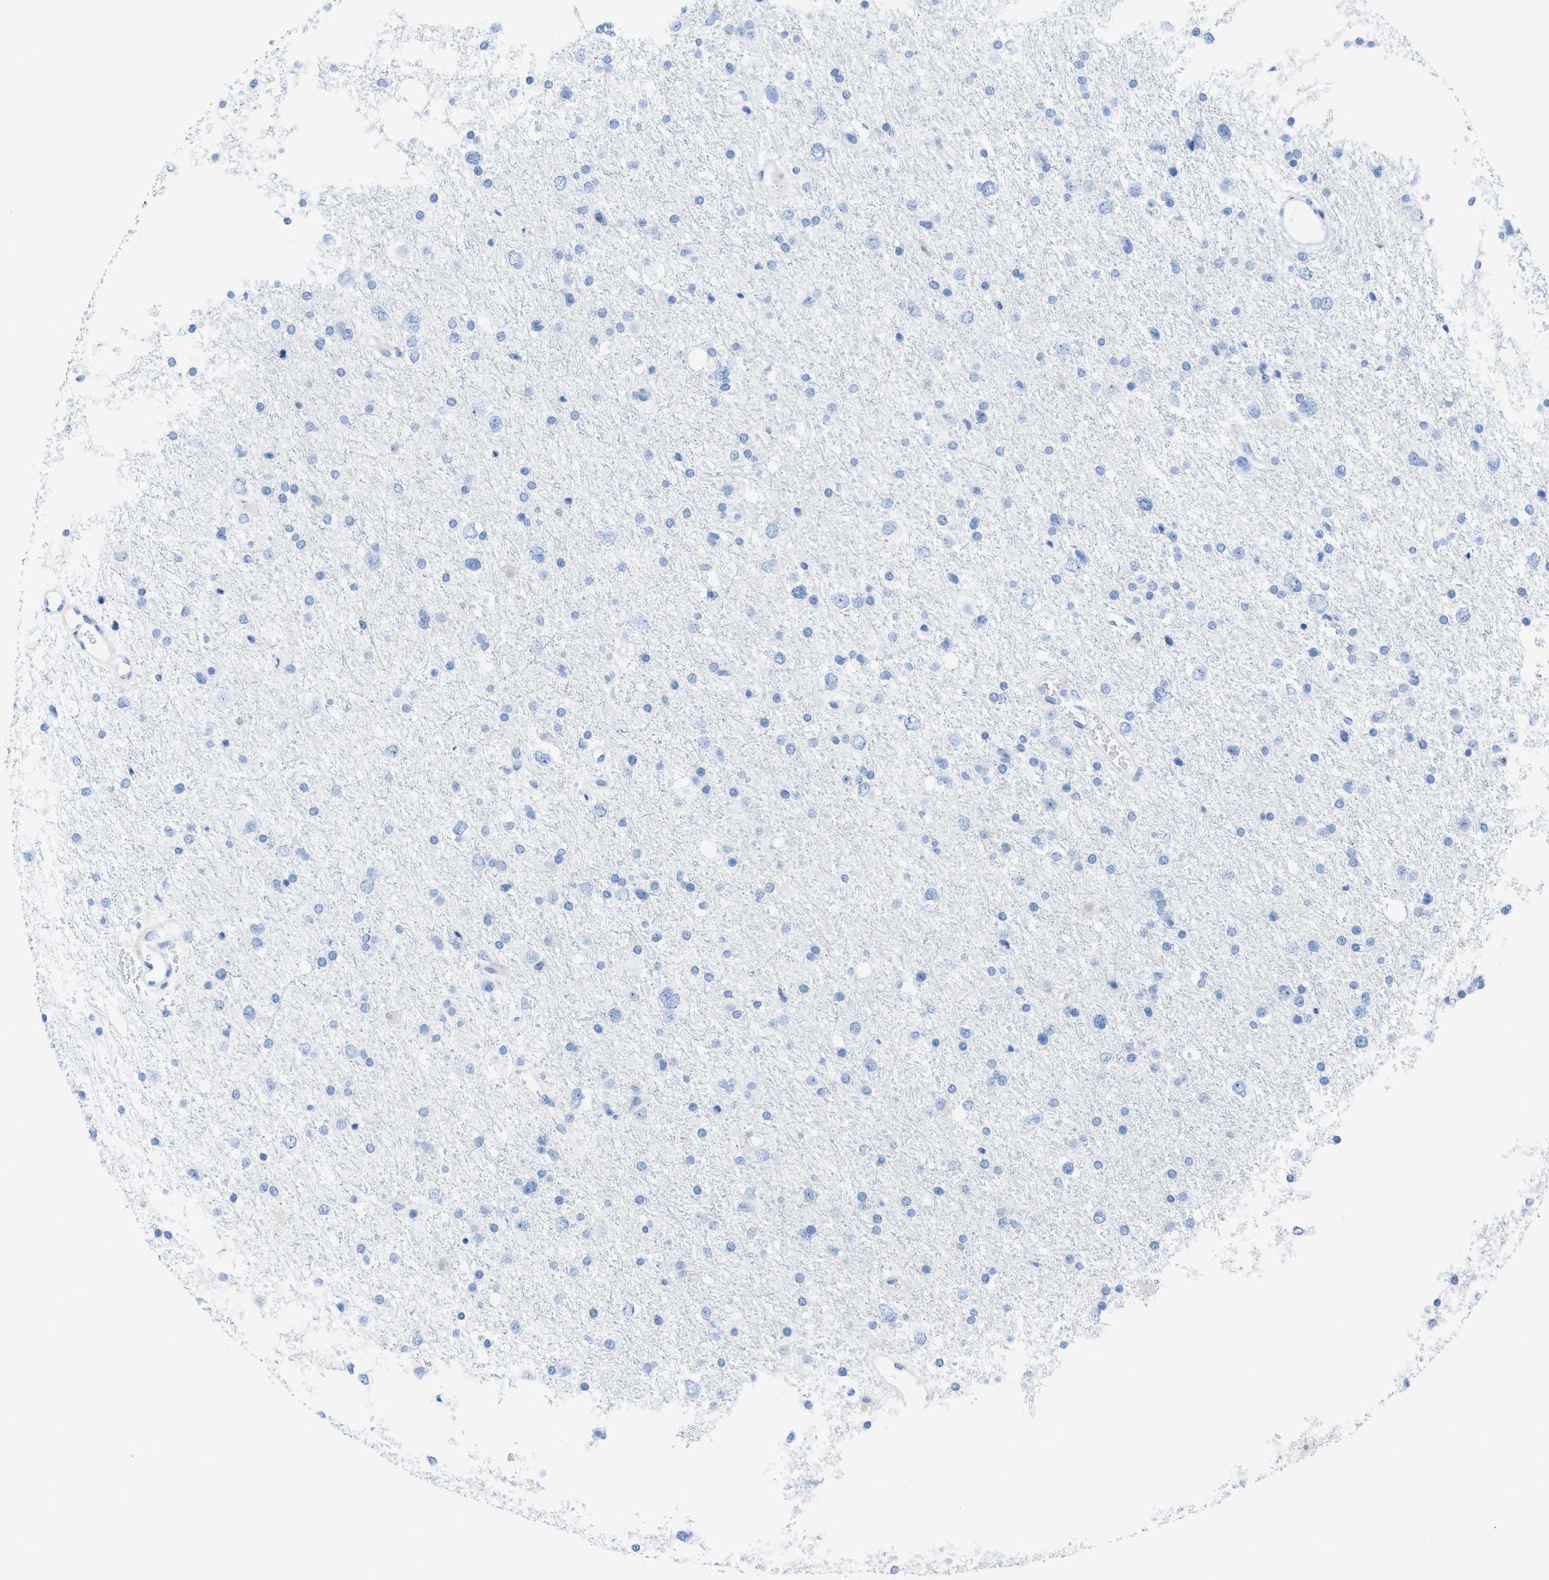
{"staining": {"intensity": "negative", "quantity": "none", "location": "none"}, "tissue": "glioma", "cell_type": "Tumor cells", "image_type": "cancer", "snomed": [{"axis": "morphology", "description": "Glioma, malignant, Low grade"}, {"axis": "topography", "description": "Brain"}], "caption": "Image shows no significant protein expression in tumor cells of malignant low-grade glioma.", "gene": "ASGR1", "patient": {"sex": "female", "age": 37}}